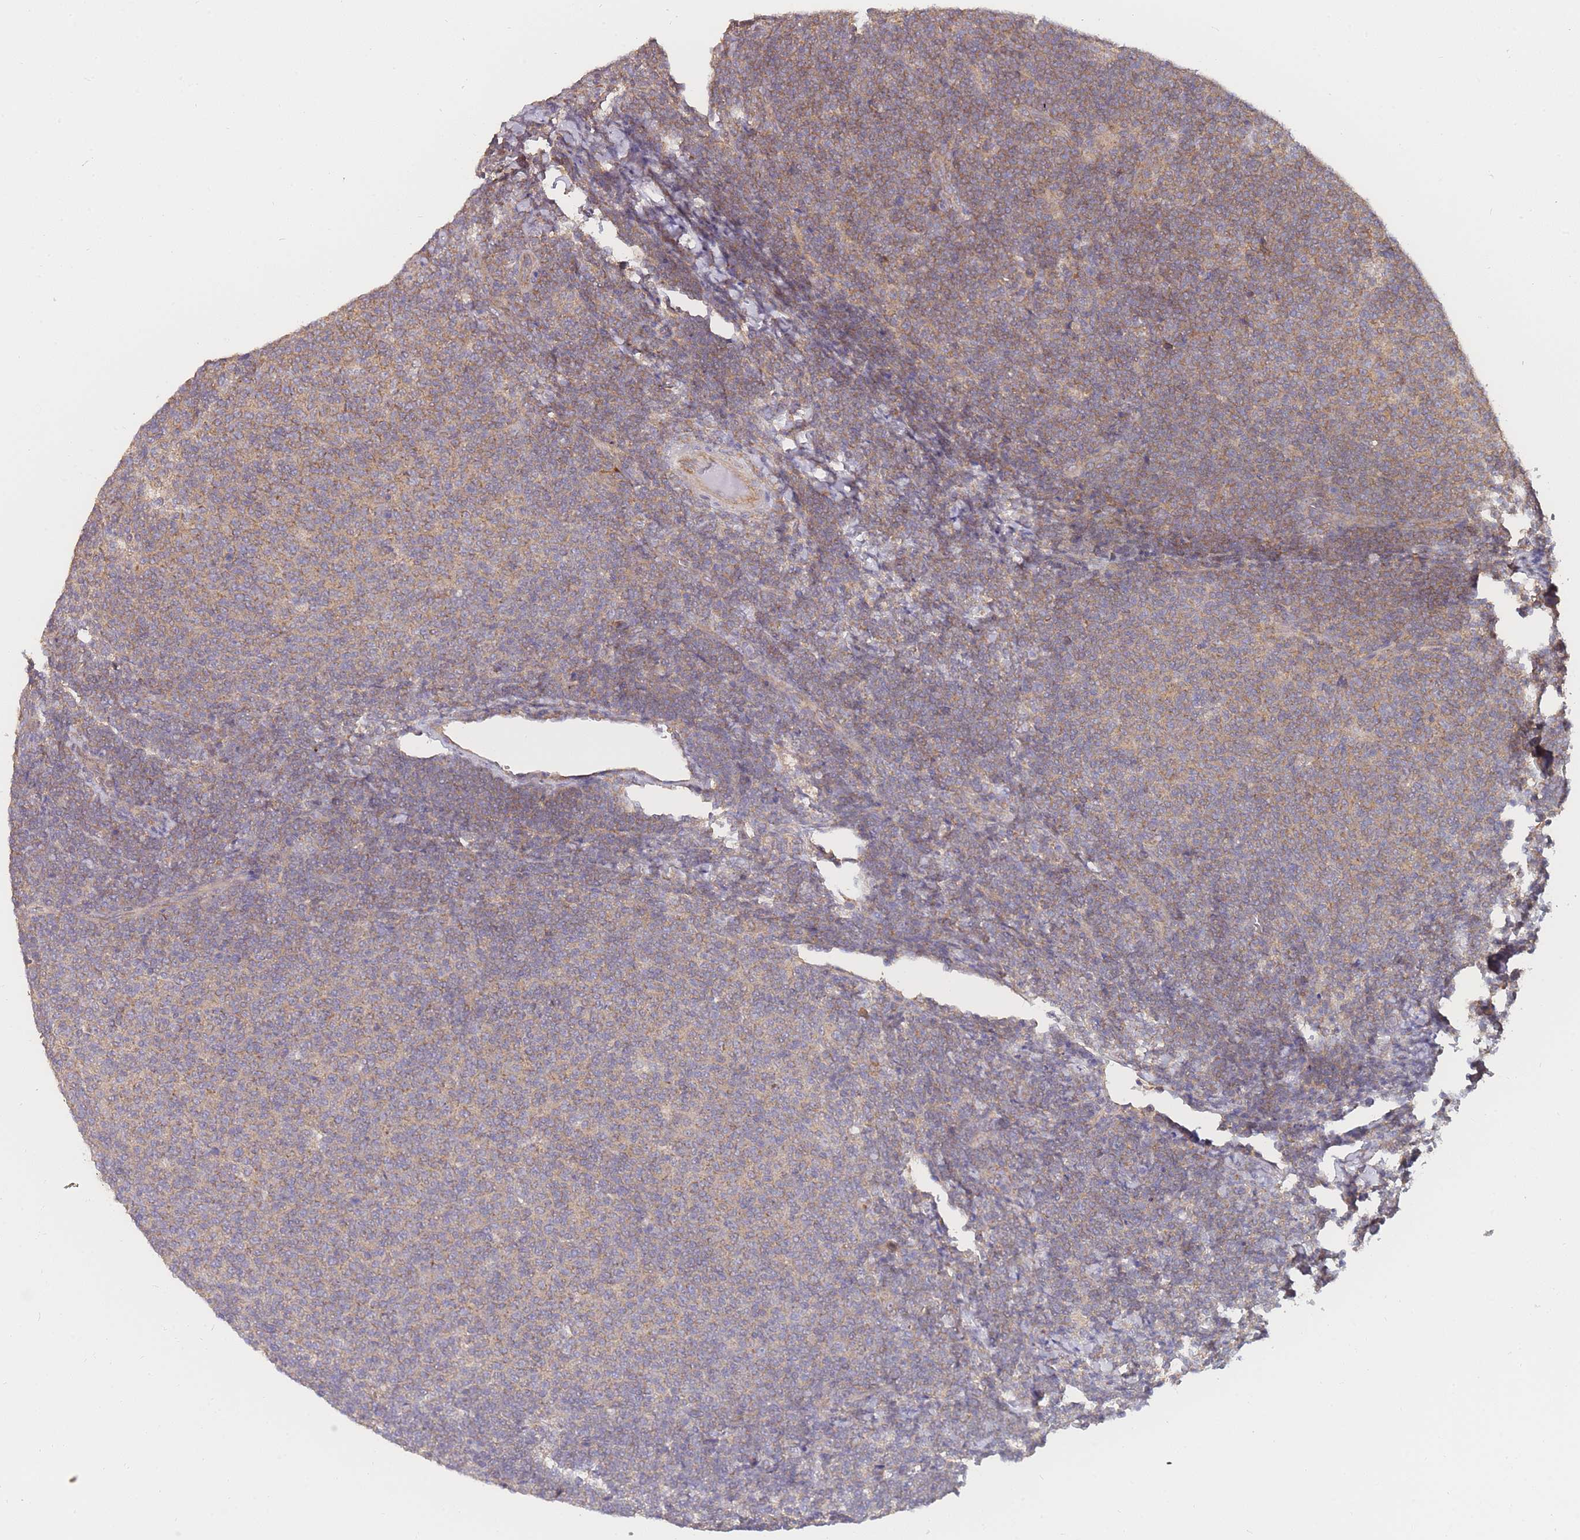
{"staining": {"intensity": "moderate", "quantity": ">75%", "location": "cytoplasmic/membranous"}, "tissue": "lymphoma", "cell_type": "Tumor cells", "image_type": "cancer", "snomed": [{"axis": "morphology", "description": "Malignant lymphoma, non-Hodgkin's type, Low grade"}, {"axis": "topography", "description": "Lymph node"}], "caption": "IHC histopathology image of neoplastic tissue: human lymphoma stained using IHC exhibits medium levels of moderate protein expression localized specifically in the cytoplasmic/membranous of tumor cells, appearing as a cytoplasmic/membranous brown color.", "gene": "MRPS18B", "patient": {"sex": "male", "age": 66}}